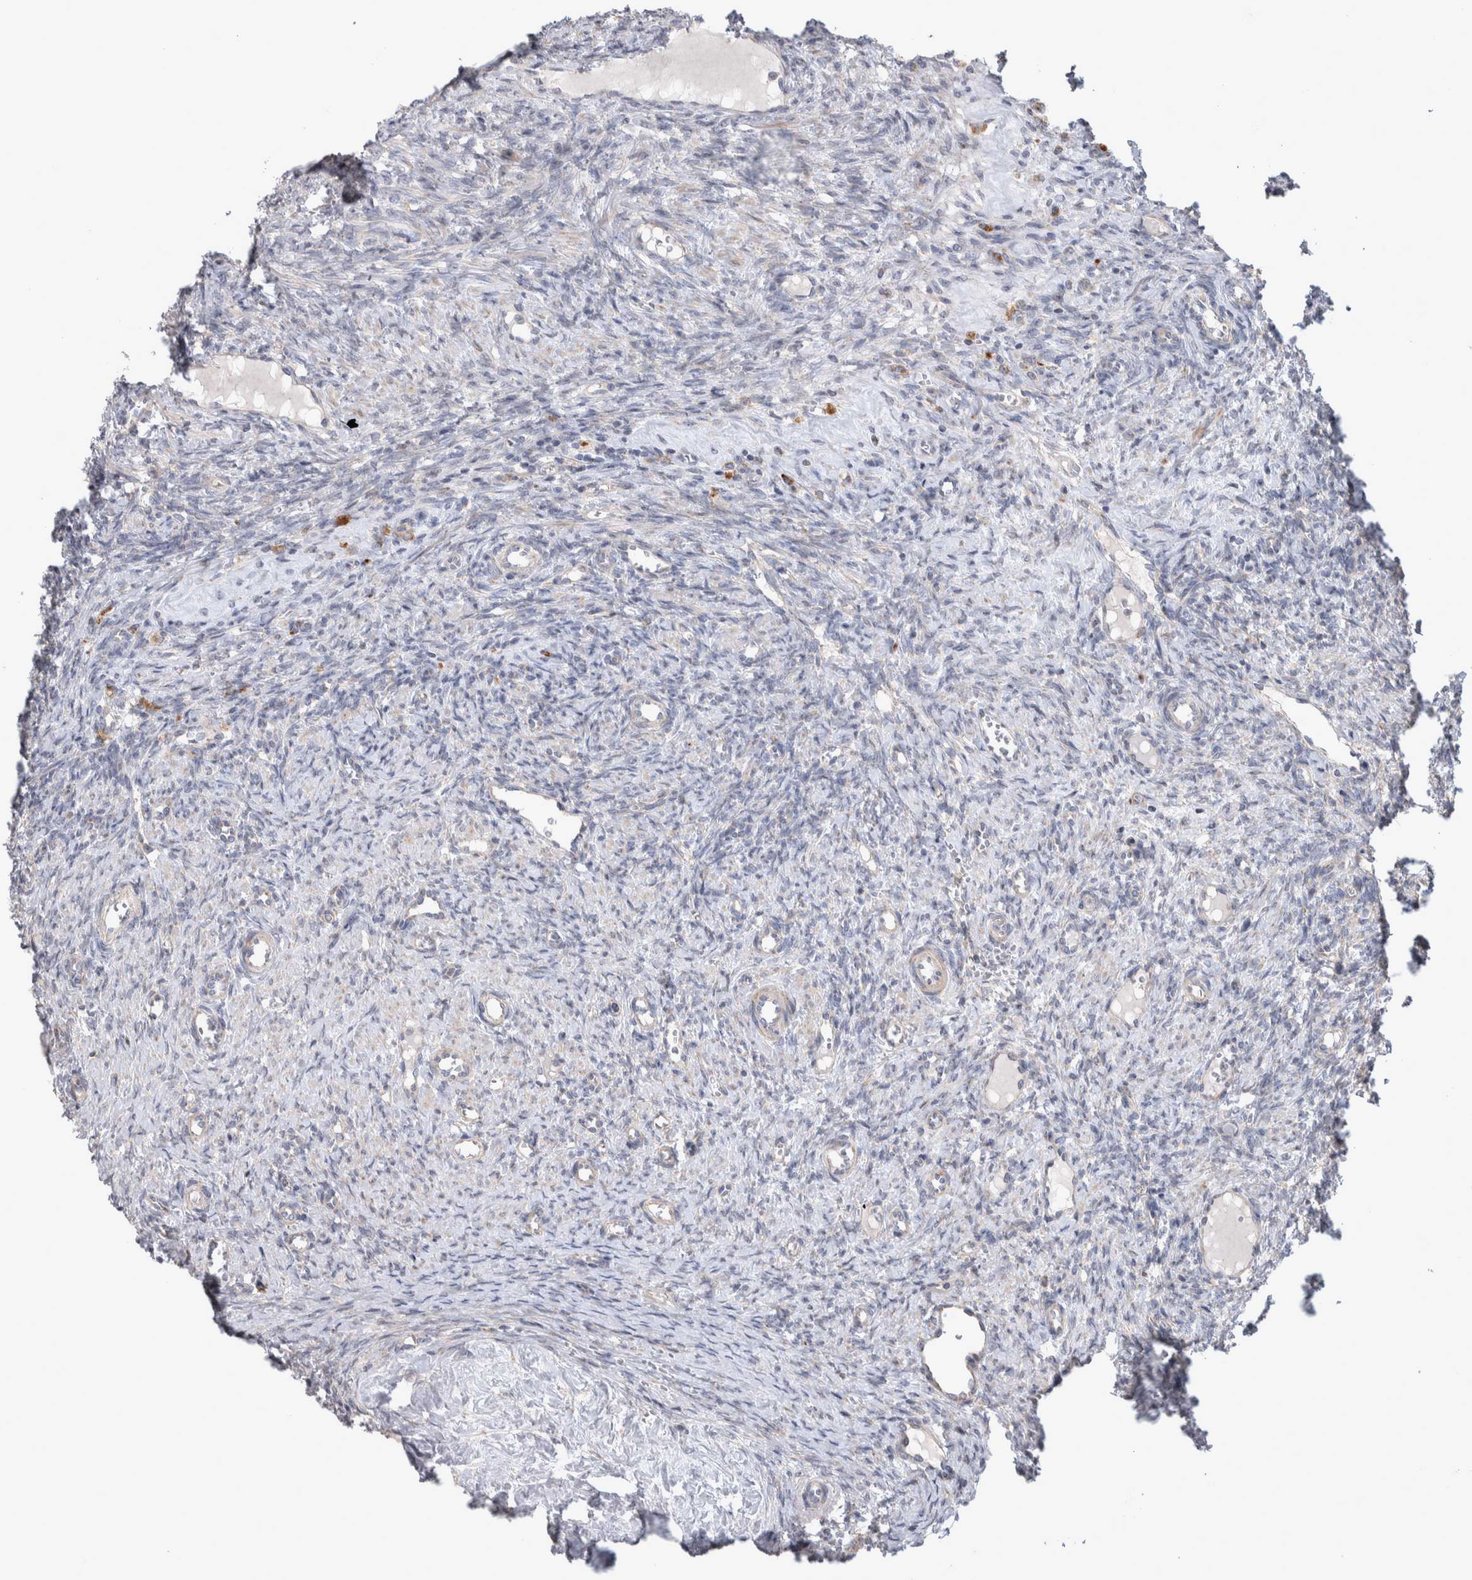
{"staining": {"intensity": "moderate", "quantity": ">75%", "location": "cytoplasmic/membranous"}, "tissue": "ovary", "cell_type": "Follicle cells", "image_type": "normal", "snomed": [{"axis": "morphology", "description": "Normal tissue, NOS"}, {"axis": "topography", "description": "Ovary"}], "caption": "Brown immunohistochemical staining in unremarkable ovary exhibits moderate cytoplasmic/membranous expression in about >75% of follicle cells. (DAB (3,3'-diaminobenzidine) = brown stain, brightfield microscopy at high magnification).", "gene": "SCO1", "patient": {"sex": "female", "age": 41}}